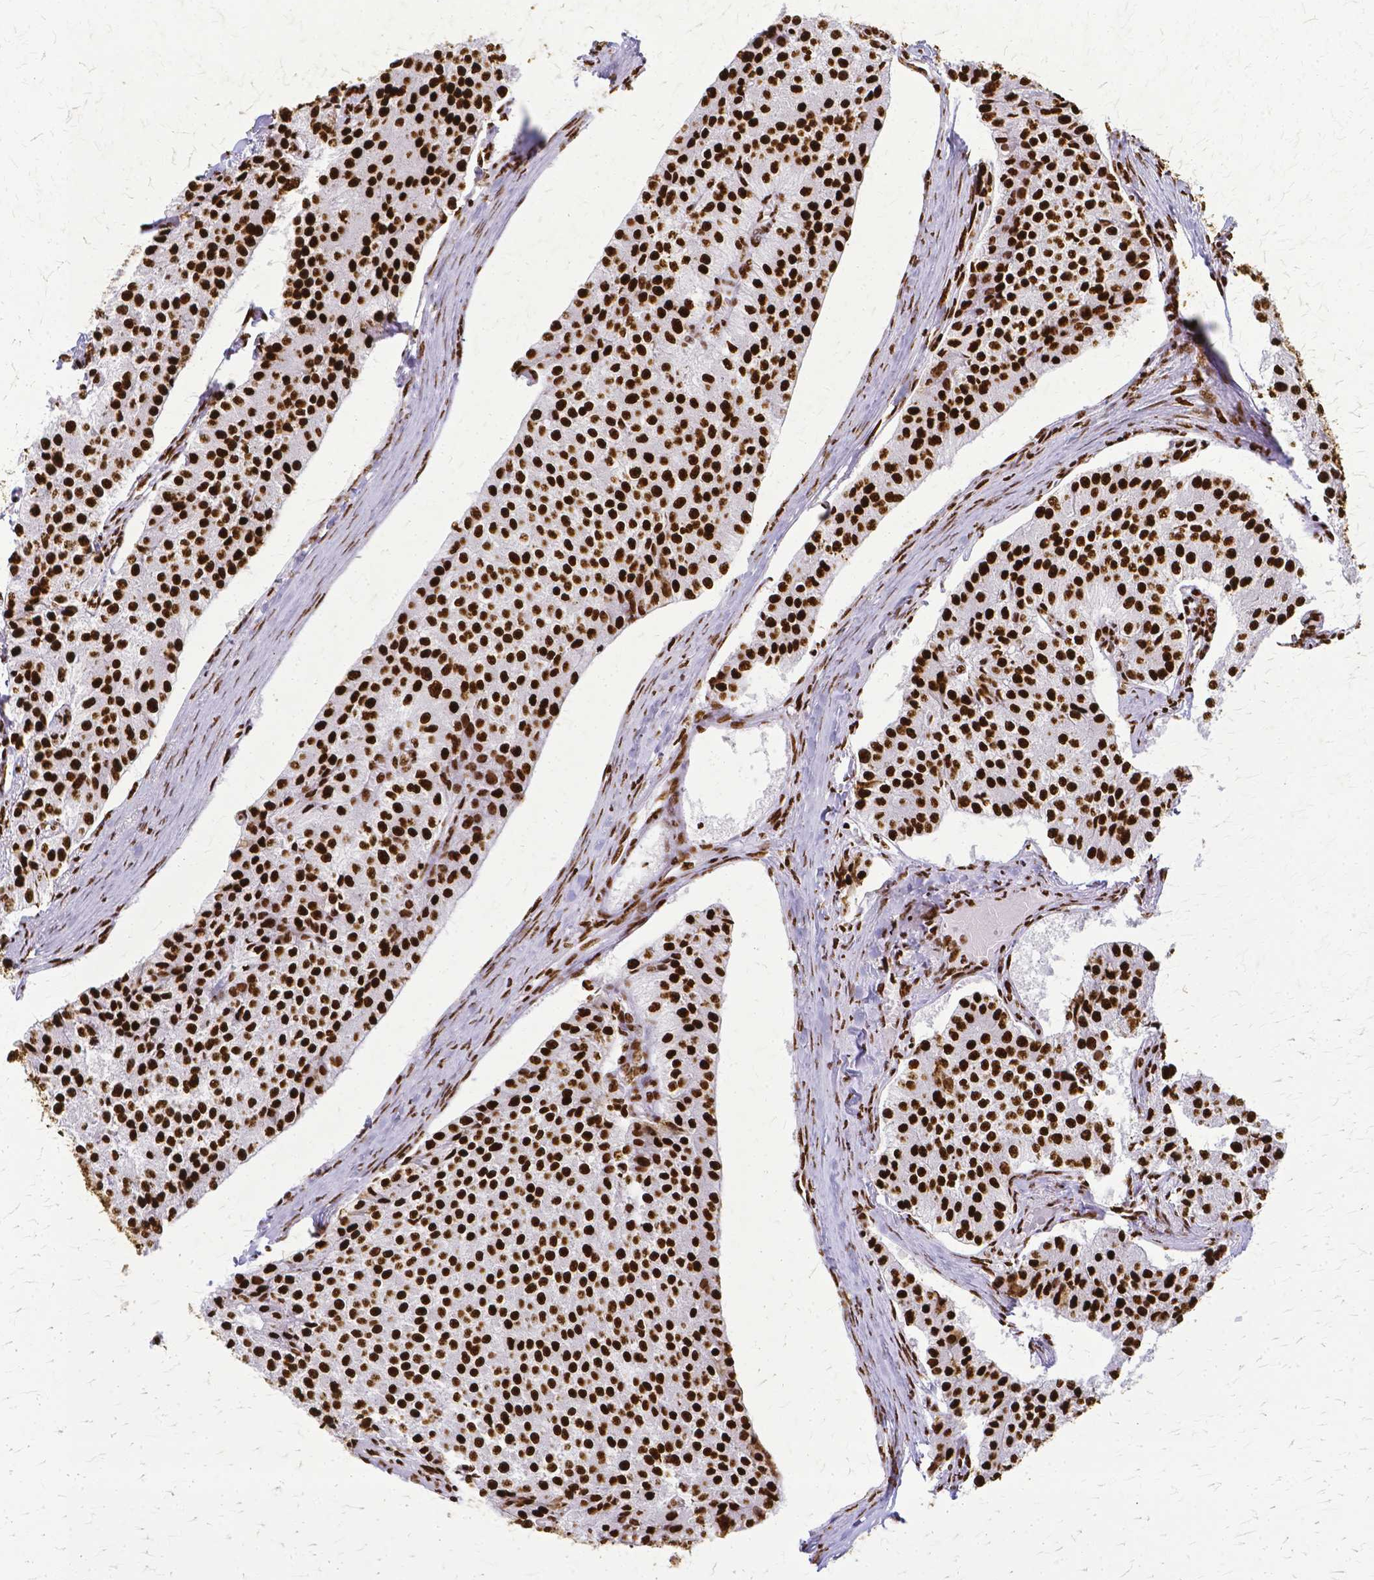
{"staining": {"intensity": "strong", "quantity": ">75%", "location": "nuclear"}, "tissue": "carcinoid", "cell_type": "Tumor cells", "image_type": "cancer", "snomed": [{"axis": "morphology", "description": "Carcinoid, malignant, NOS"}, {"axis": "topography", "description": "Colon"}], "caption": "High-magnification brightfield microscopy of malignant carcinoid stained with DAB (brown) and counterstained with hematoxylin (blue). tumor cells exhibit strong nuclear expression is appreciated in about>75% of cells. (Stains: DAB in brown, nuclei in blue, Microscopy: brightfield microscopy at high magnification).", "gene": "SFPQ", "patient": {"sex": "female", "age": 52}}